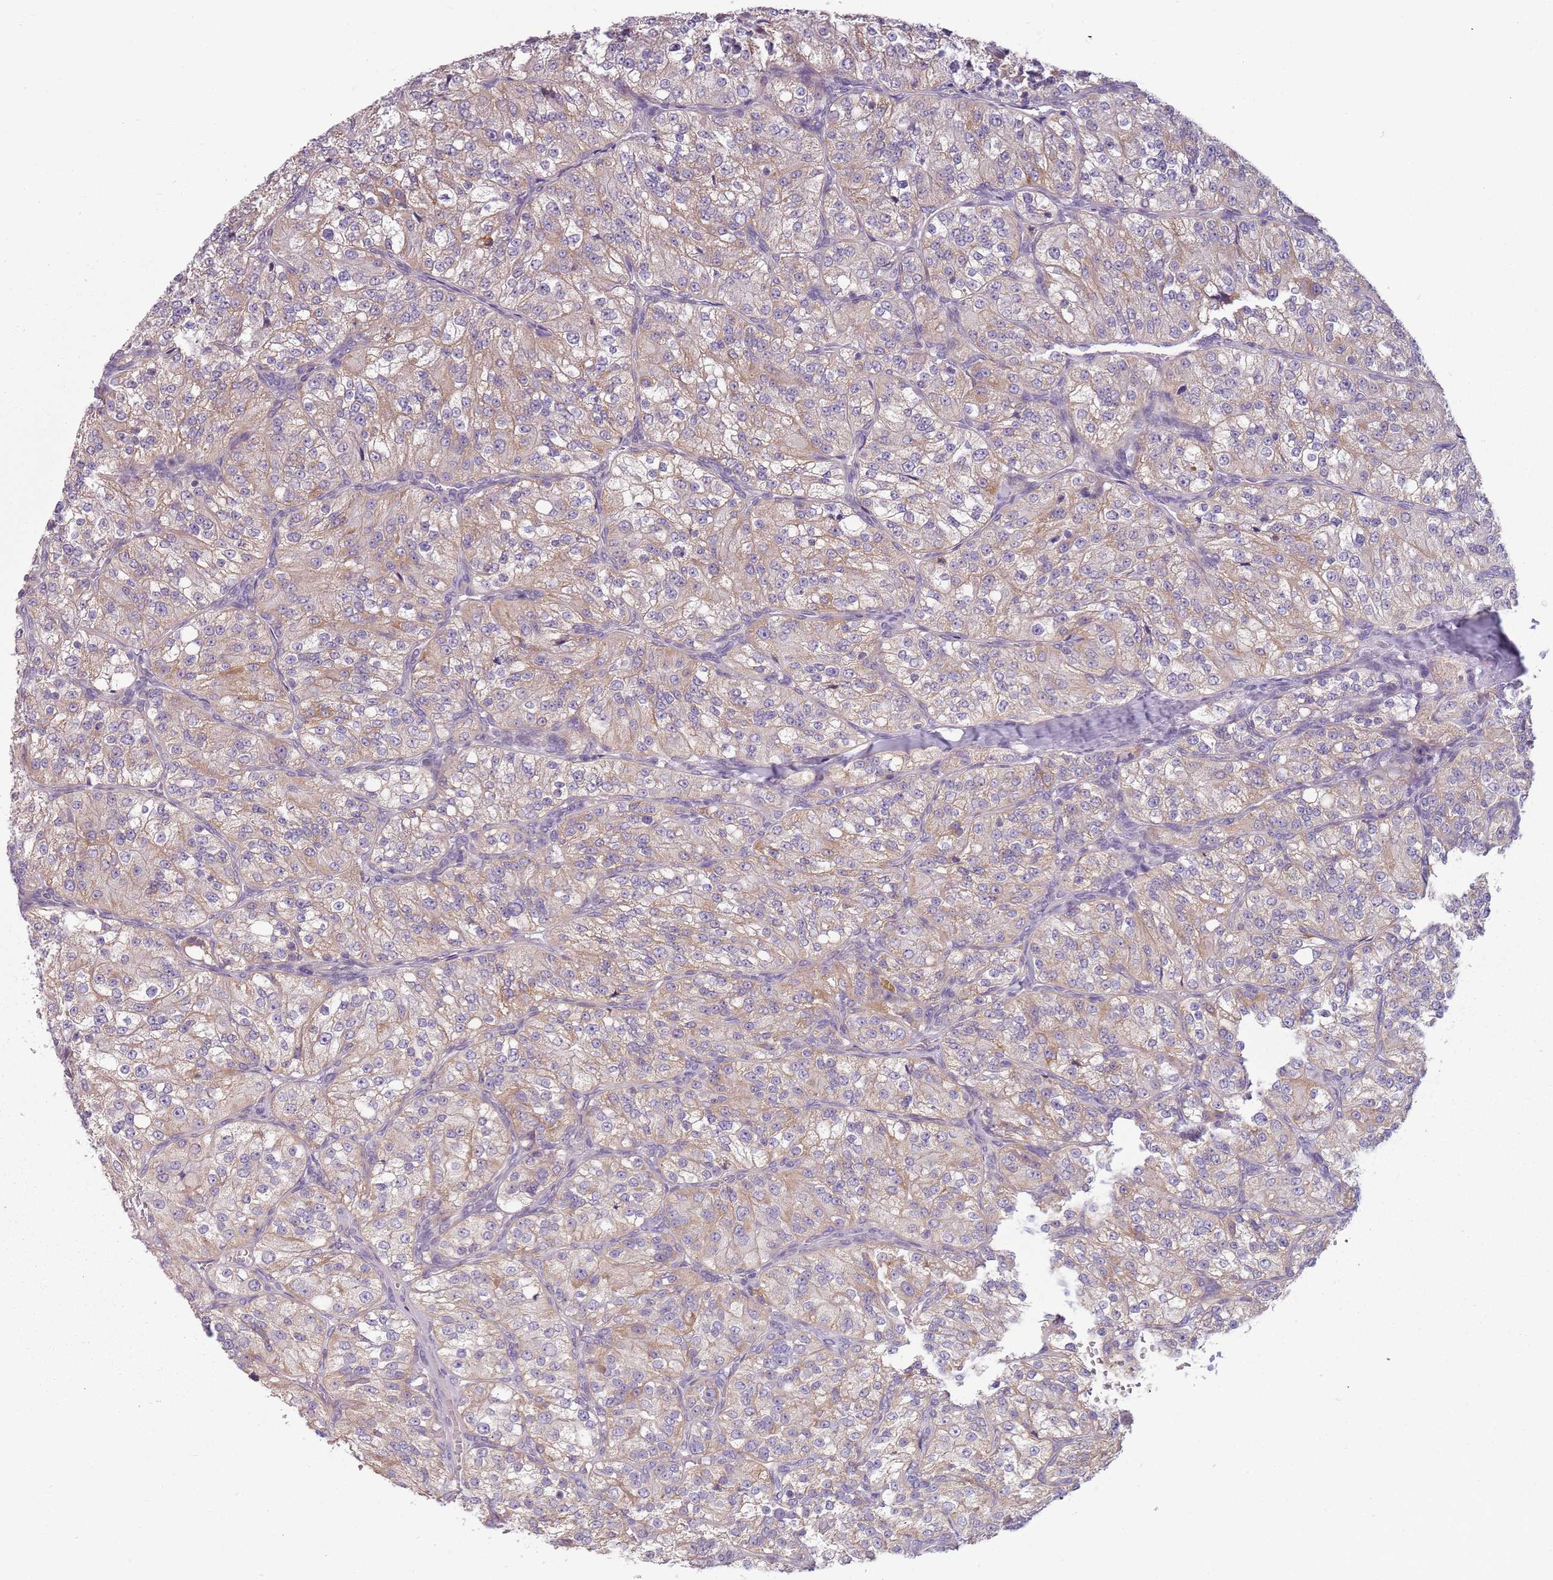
{"staining": {"intensity": "moderate", "quantity": "25%-75%", "location": "cytoplasmic/membranous"}, "tissue": "renal cancer", "cell_type": "Tumor cells", "image_type": "cancer", "snomed": [{"axis": "morphology", "description": "Adenocarcinoma, NOS"}, {"axis": "topography", "description": "Kidney"}], "caption": "This image reveals IHC staining of human renal cancer, with medium moderate cytoplasmic/membranous expression in approximately 25%-75% of tumor cells.", "gene": "TLCD2", "patient": {"sex": "female", "age": 63}}